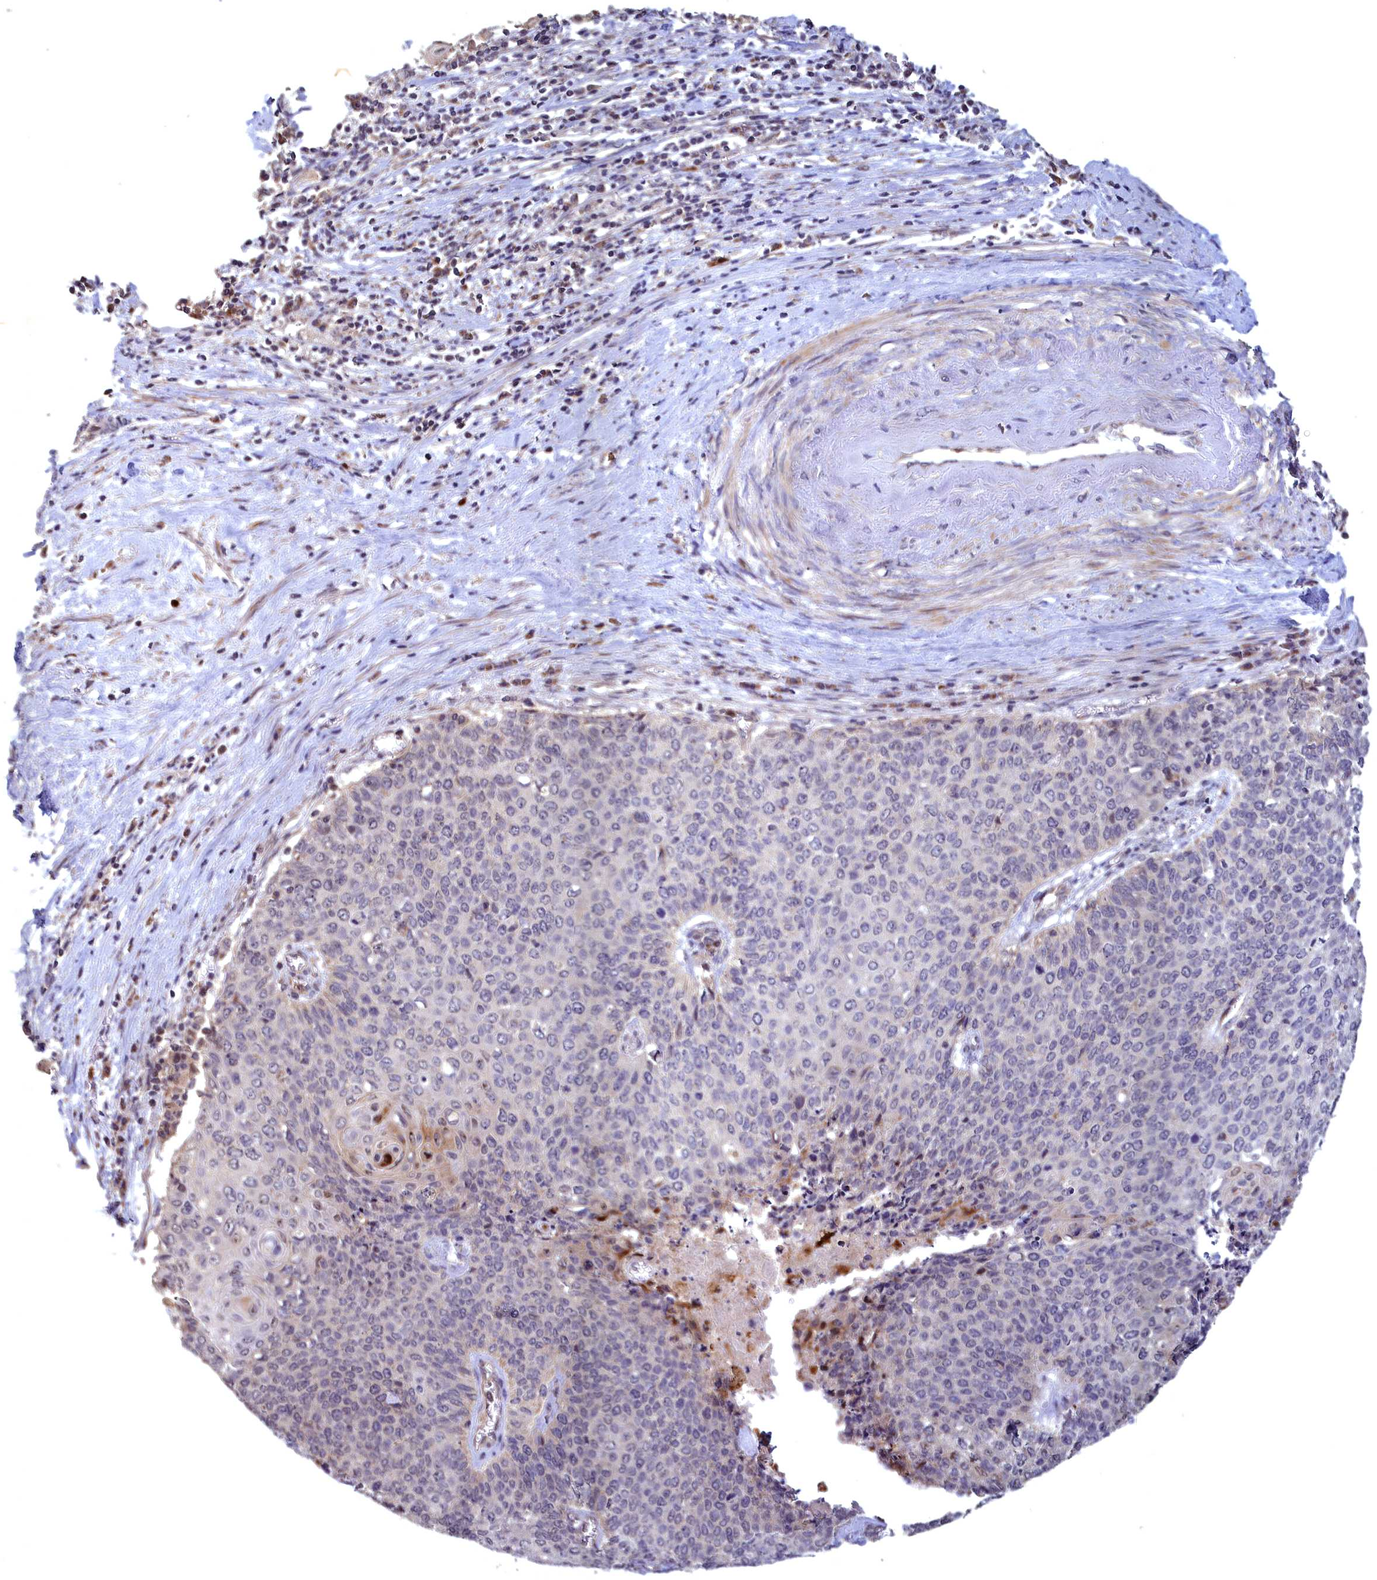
{"staining": {"intensity": "negative", "quantity": "none", "location": "none"}, "tissue": "cervical cancer", "cell_type": "Tumor cells", "image_type": "cancer", "snomed": [{"axis": "morphology", "description": "Squamous cell carcinoma, NOS"}, {"axis": "topography", "description": "Cervix"}], "caption": "IHC histopathology image of neoplastic tissue: cervical cancer (squamous cell carcinoma) stained with DAB exhibits no significant protein positivity in tumor cells. (Stains: DAB (3,3'-diaminobenzidine) immunohistochemistry with hematoxylin counter stain, Microscopy: brightfield microscopy at high magnification).", "gene": "EPB41L4B", "patient": {"sex": "female", "age": 39}}